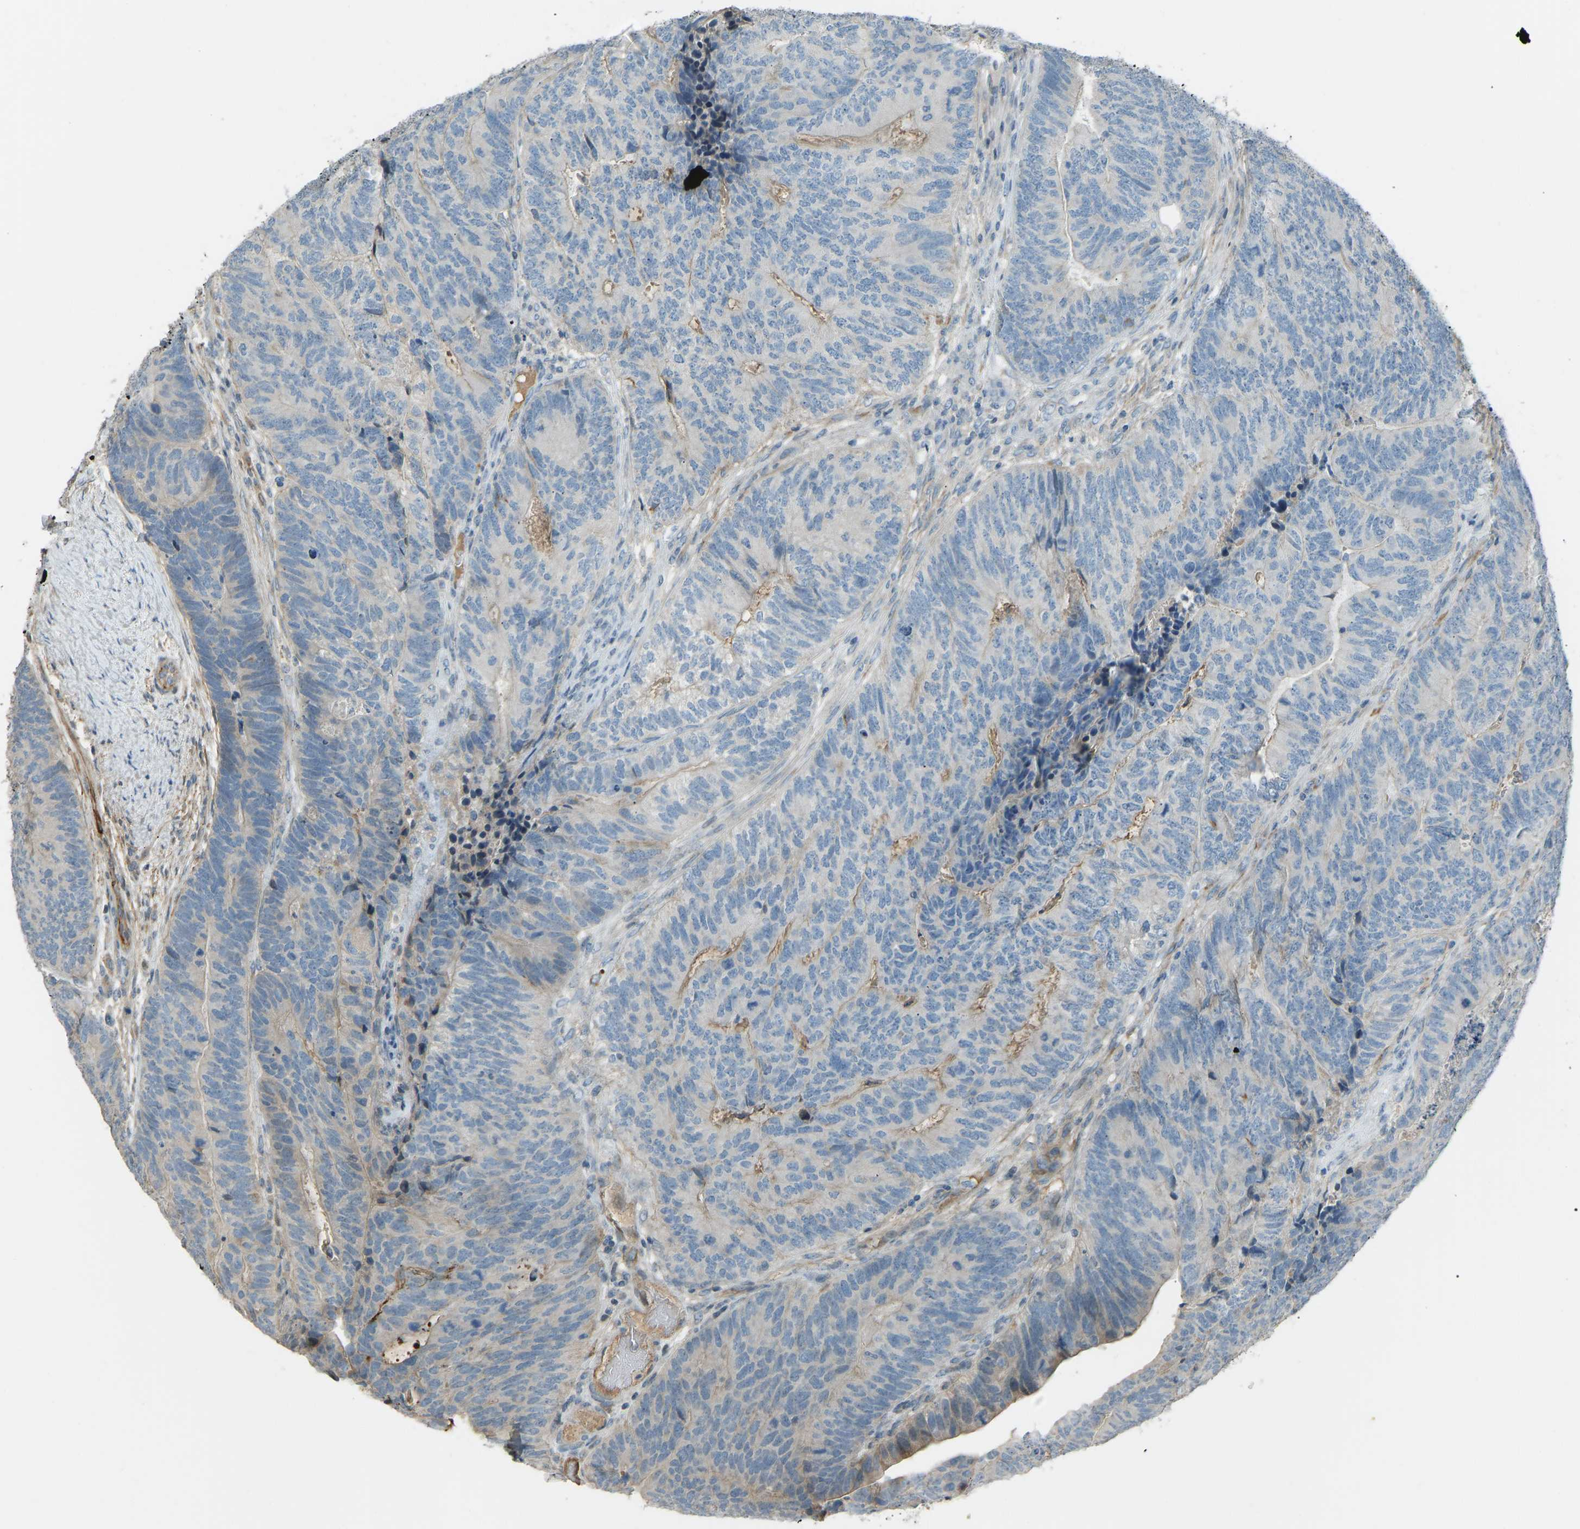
{"staining": {"intensity": "negative", "quantity": "none", "location": "none"}, "tissue": "colorectal cancer", "cell_type": "Tumor cells", "image_type": "cancer", "snomed": [{"axis": "morphology", "description": "Normal tissue, NOS"}, {"axis": "morphology", "description": "Adenocarcinoma, NOS"}, {"axis": "topography", "description": "Rectum"}], "caption": "The photomicrograph shows no staining of tumor cells in colorectal cancer.", "gene": "FBLN2", "patient": {"sex": "female", "age": 66}}